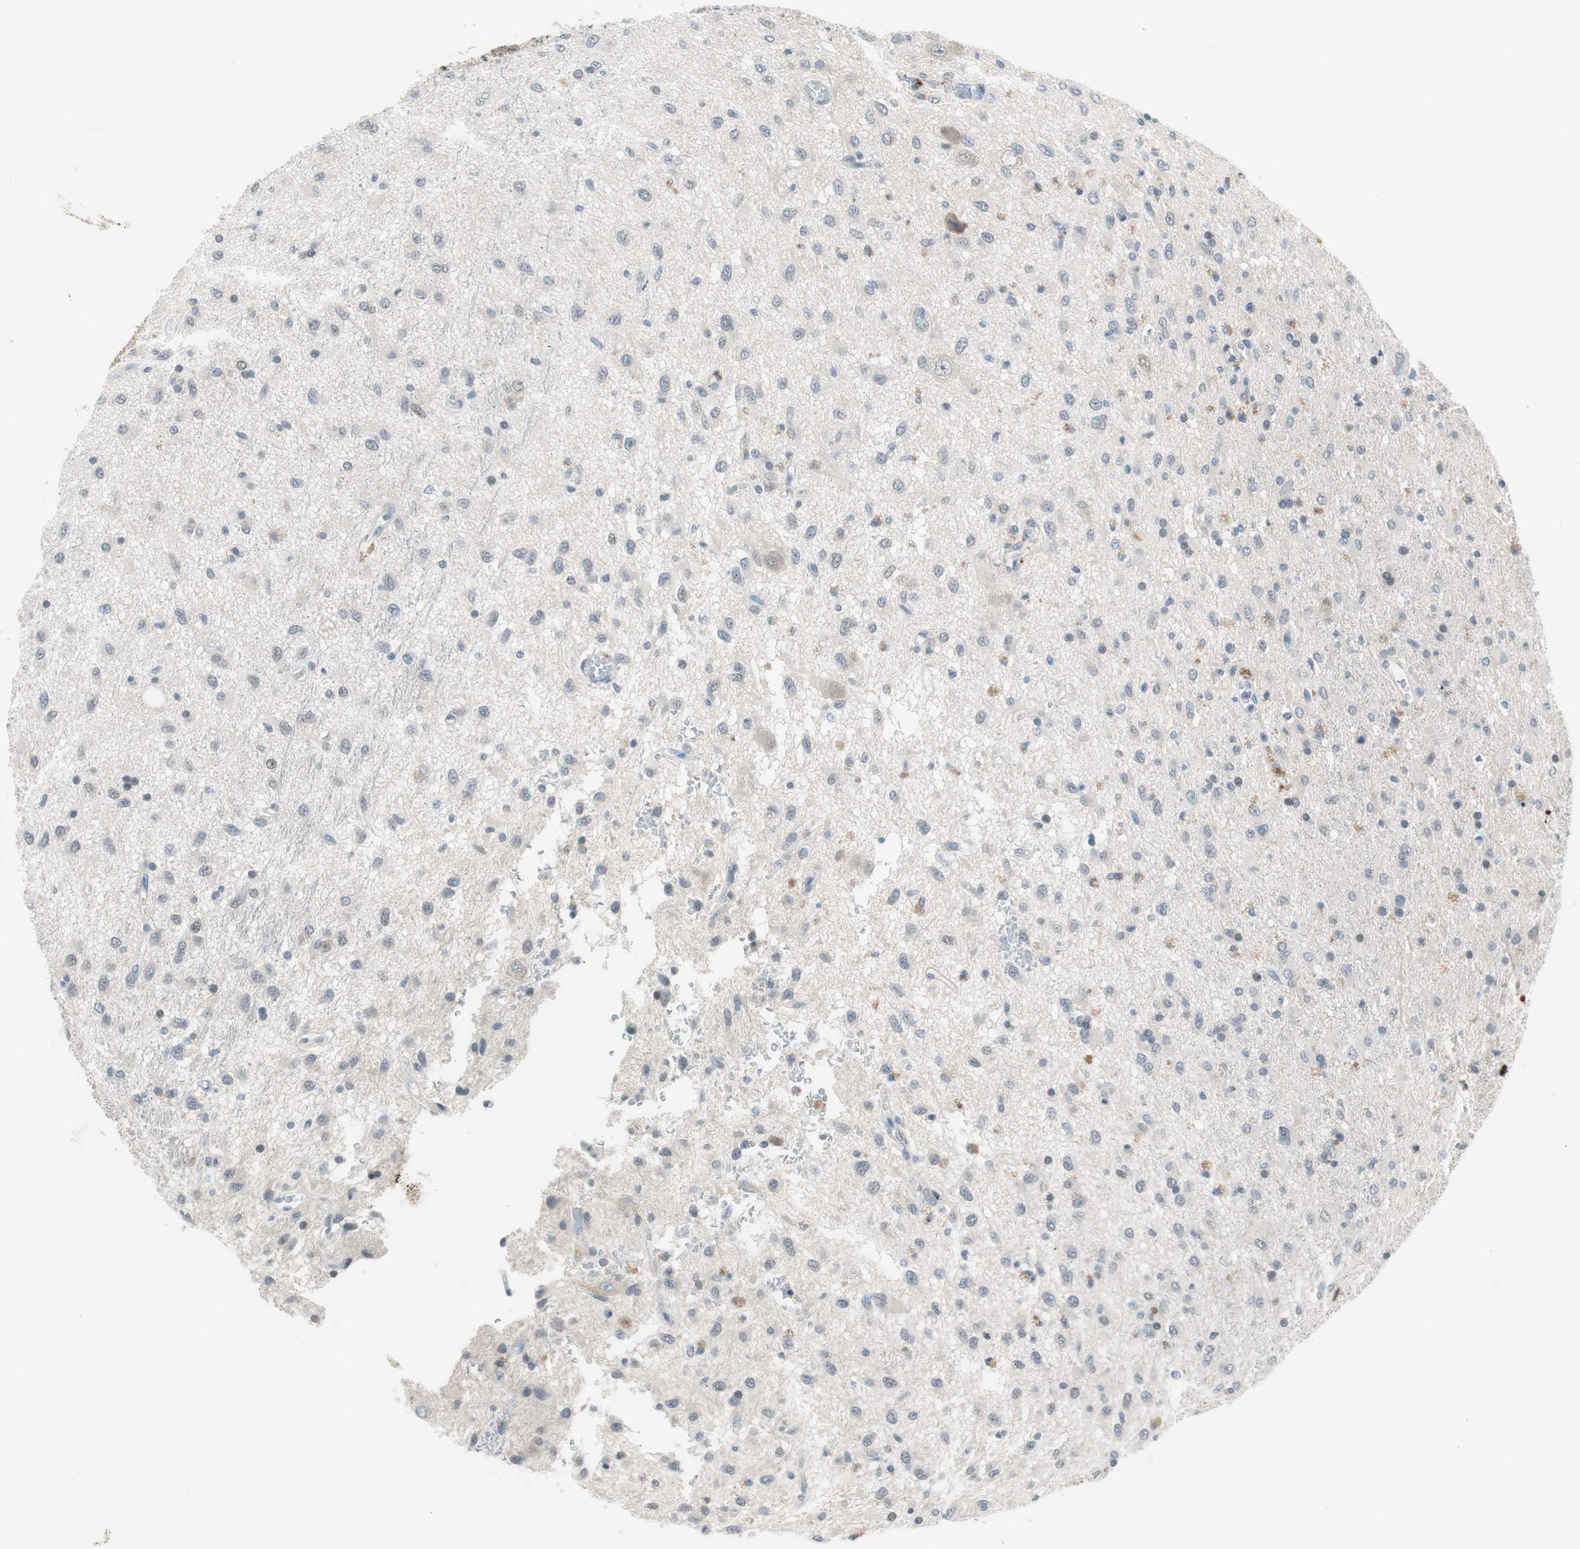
{"staining": {"intensity": "weak", "quantity": "25%-75%", "location": "cytoplasmic/membranous"}, "tissue": "glioma", "cell_type": "Tumor cells", "image_type": "cancer", "snomed": [{"axis": "morphology", "description": "Glioma, malignant, Low grade"}, {"axis": "topography", "description": "Brain"}], "caption": "Immunohistochemical staining of human malignant glioma (low-grade) shows low levels of weak cytoplasmic/membranous positivity in approximately 25%-75% of tumor cells. (DAB (3,3'-diaminobenzidine) IHC with brightfield microscopy, high magnification).", "gene": "GRHL1", "patient": {"sex": "male", "age": 77}}